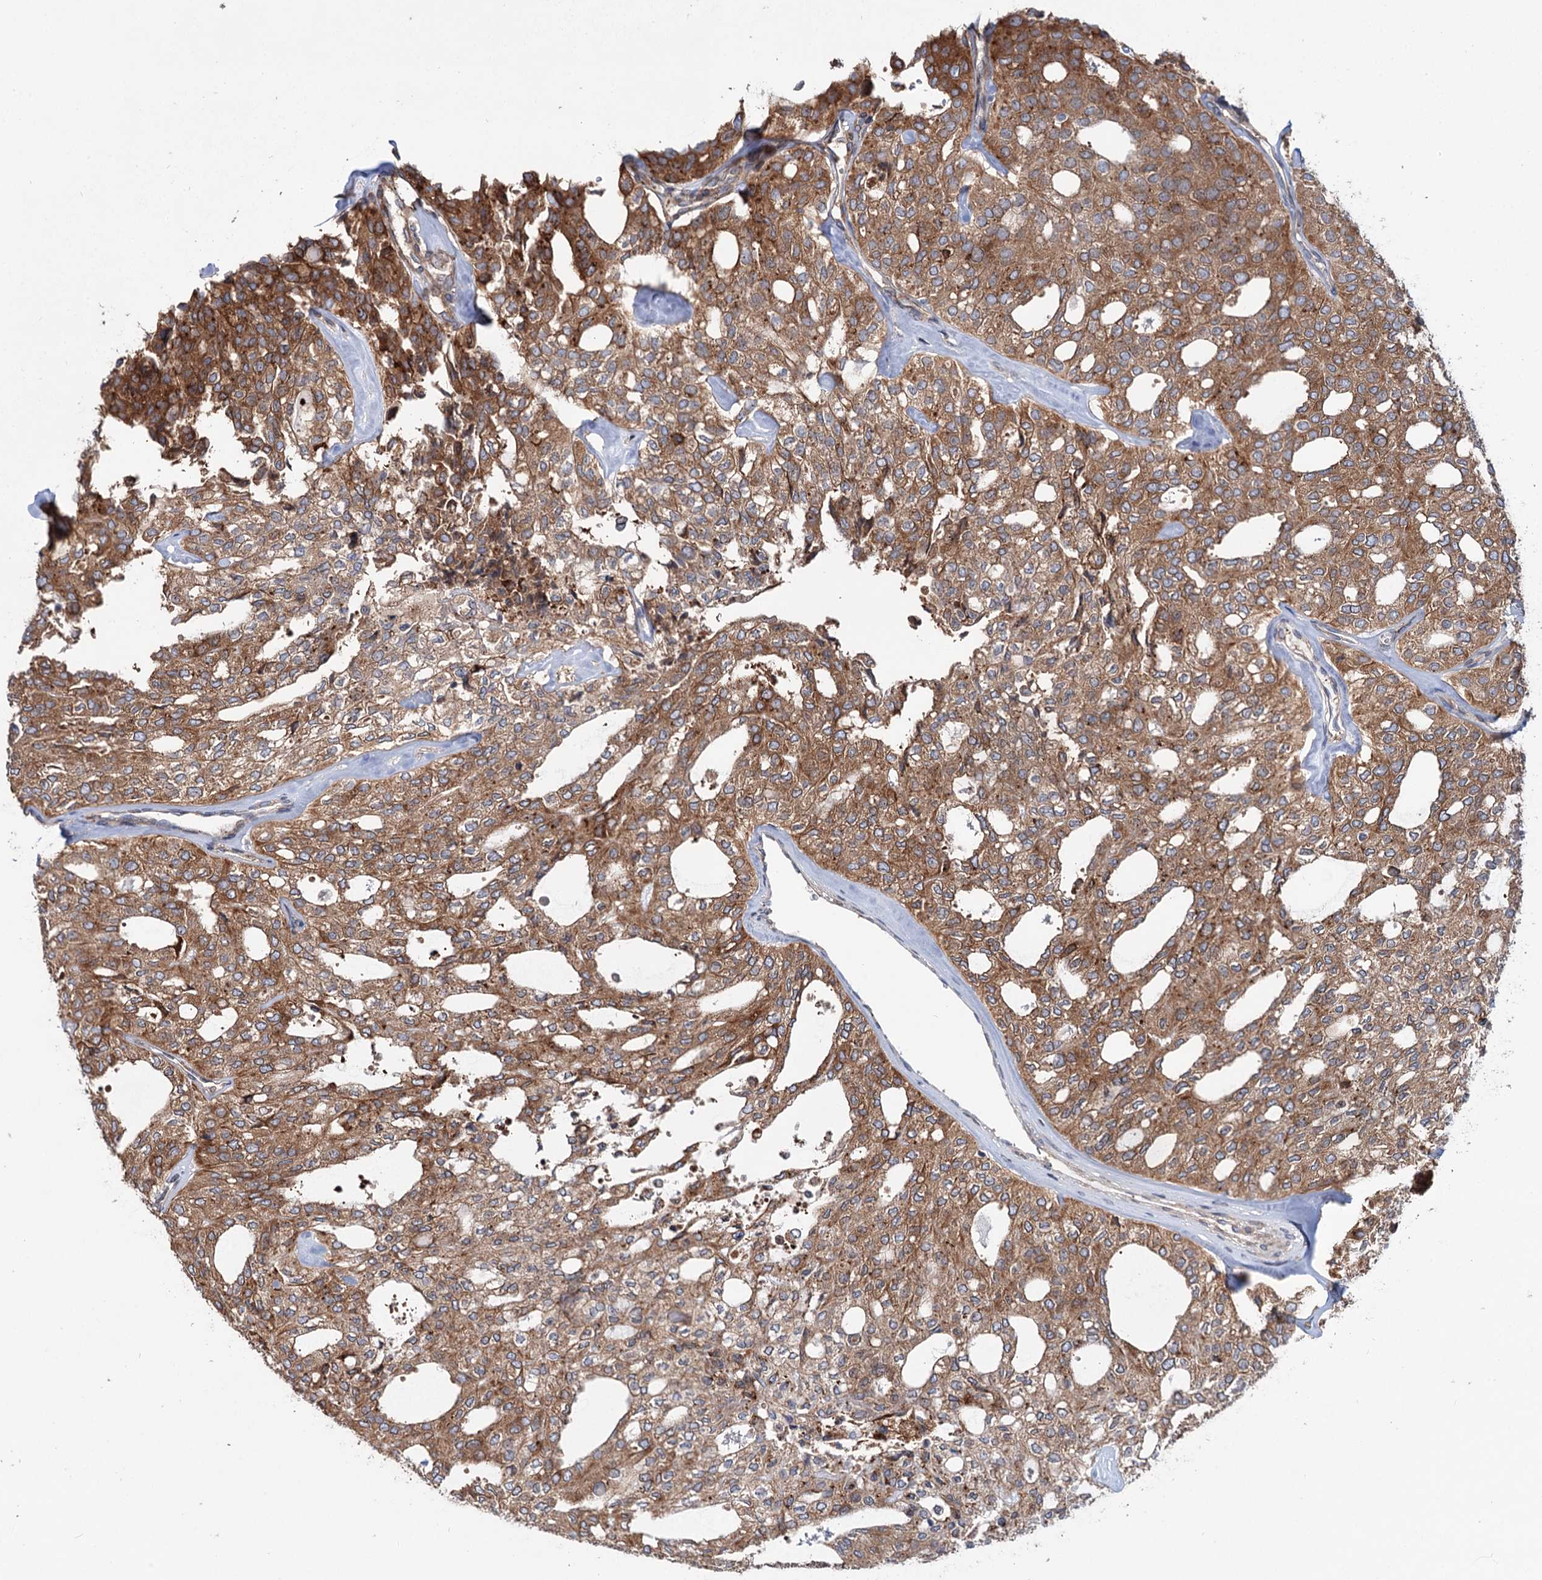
{"staining": {"intensity": "moderate", "quantity": ">75%", "location": "cytoplasmic/membranous"}, "tissue": "thyroid cancer", "cell_type": "Tumor cells", "image_type": "cancer", "snomed": [{"axis": "morphology", "description": "Follicular adenoma carcinoma, NOS"}, {"axis": "topography", "description": "Thyroid gland"}], "caption": "Thyroid follicular adenoma carcinoma stained with DAB immunohistochemistry reveals medium levels of moderate cytoplasmic/membranous expression in approximately >75% of tumor cells. (brown staining indicates protein expression, while blue staining denotes nuclei).", "gene": "PTDSS2", "patient": {"sex": "male", "age": 75}}